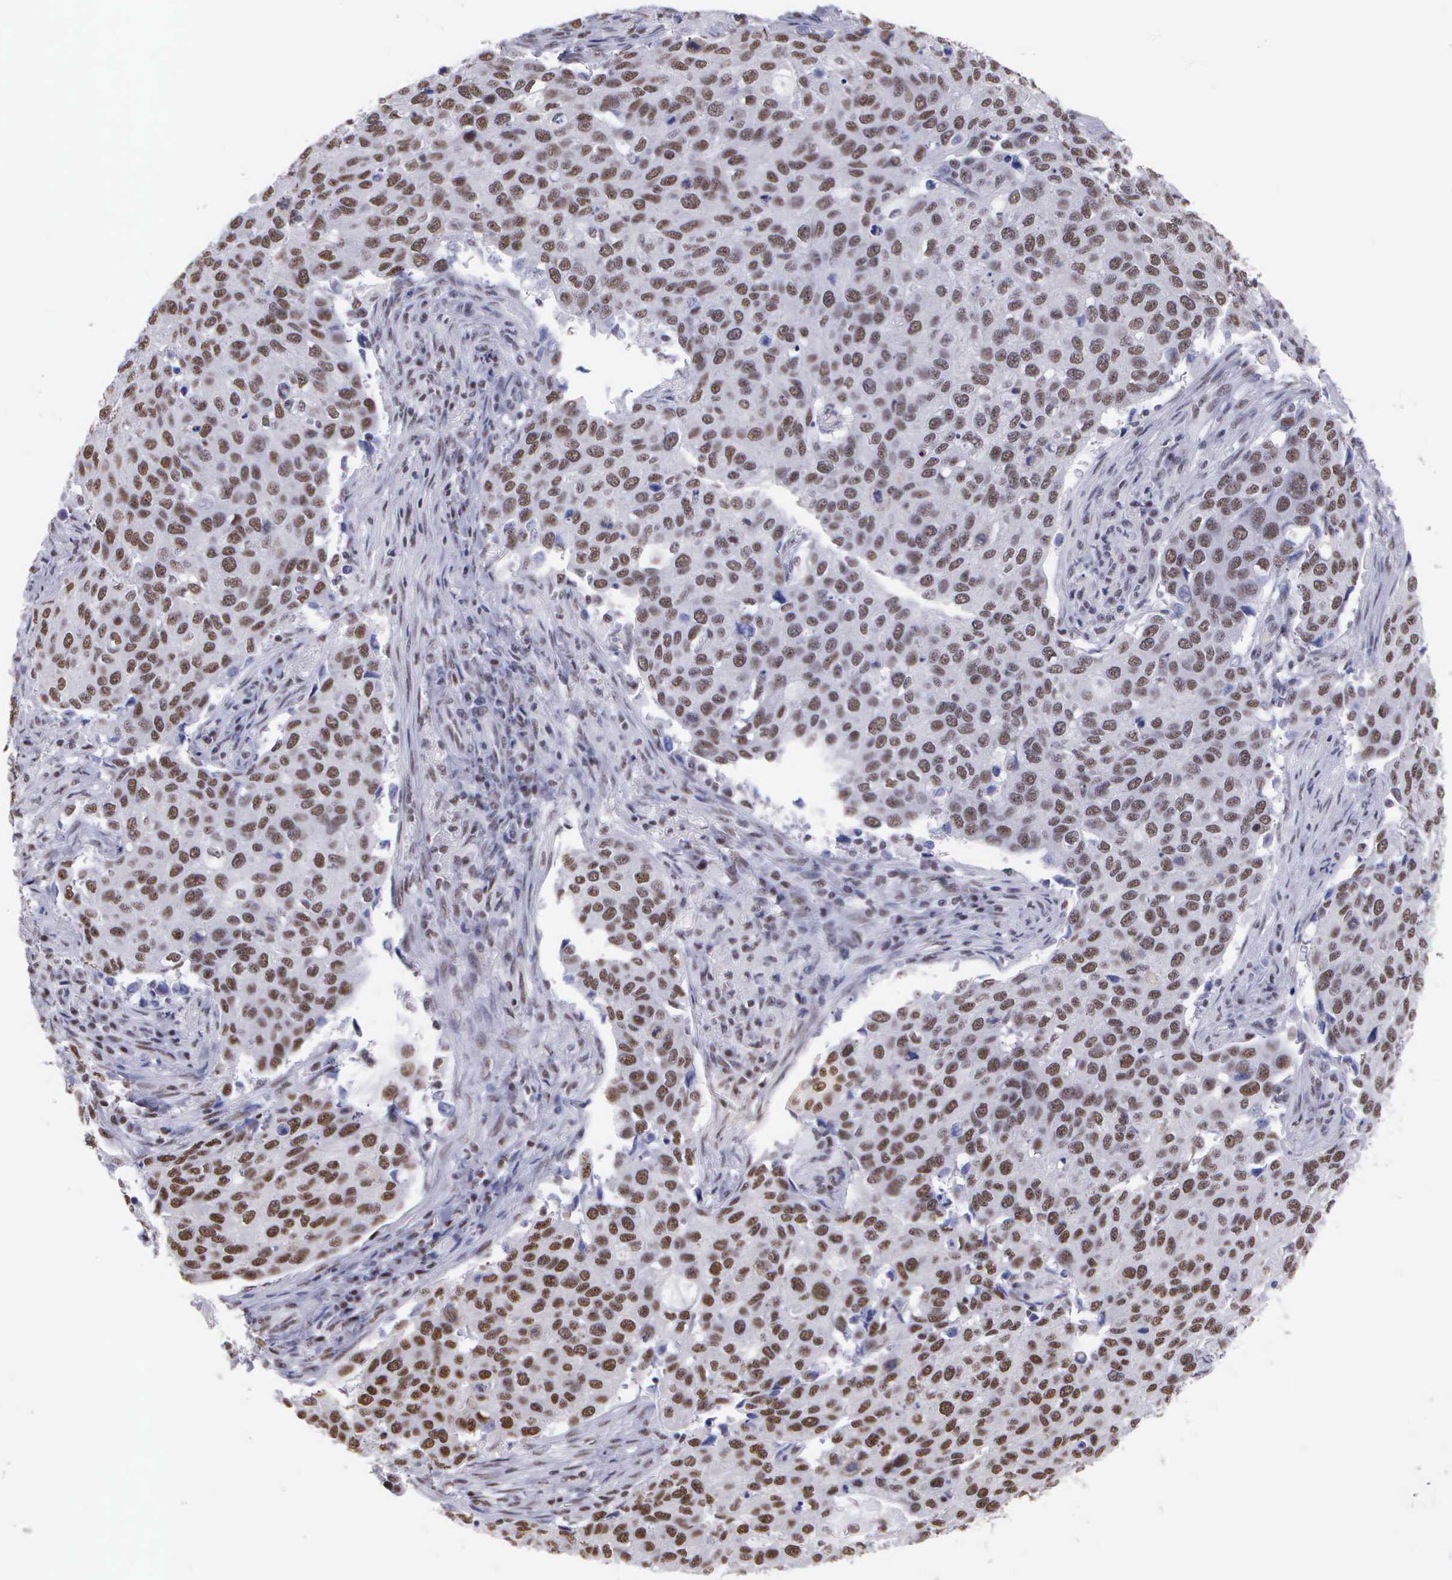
{"staining": {"intensity": "strong", "quantity": ">75%", "location": "nuclear"}, "tissue": "cervical cancer", "cell_type": "Tumor cells", "image_type": "cancer", "snomed": [{"axis": "morphology", "description": "Squamous cell carcinoma, NOS"}, {"axis": "topography", "description": "Cervix"}], "caption": "Human cervical cancer (squamous cell carcinoma) stained with a protein marker reveals strong staining in tumor cells.", "gene": "CSTF2", "patient": {"sex": "female", "age": 54}}